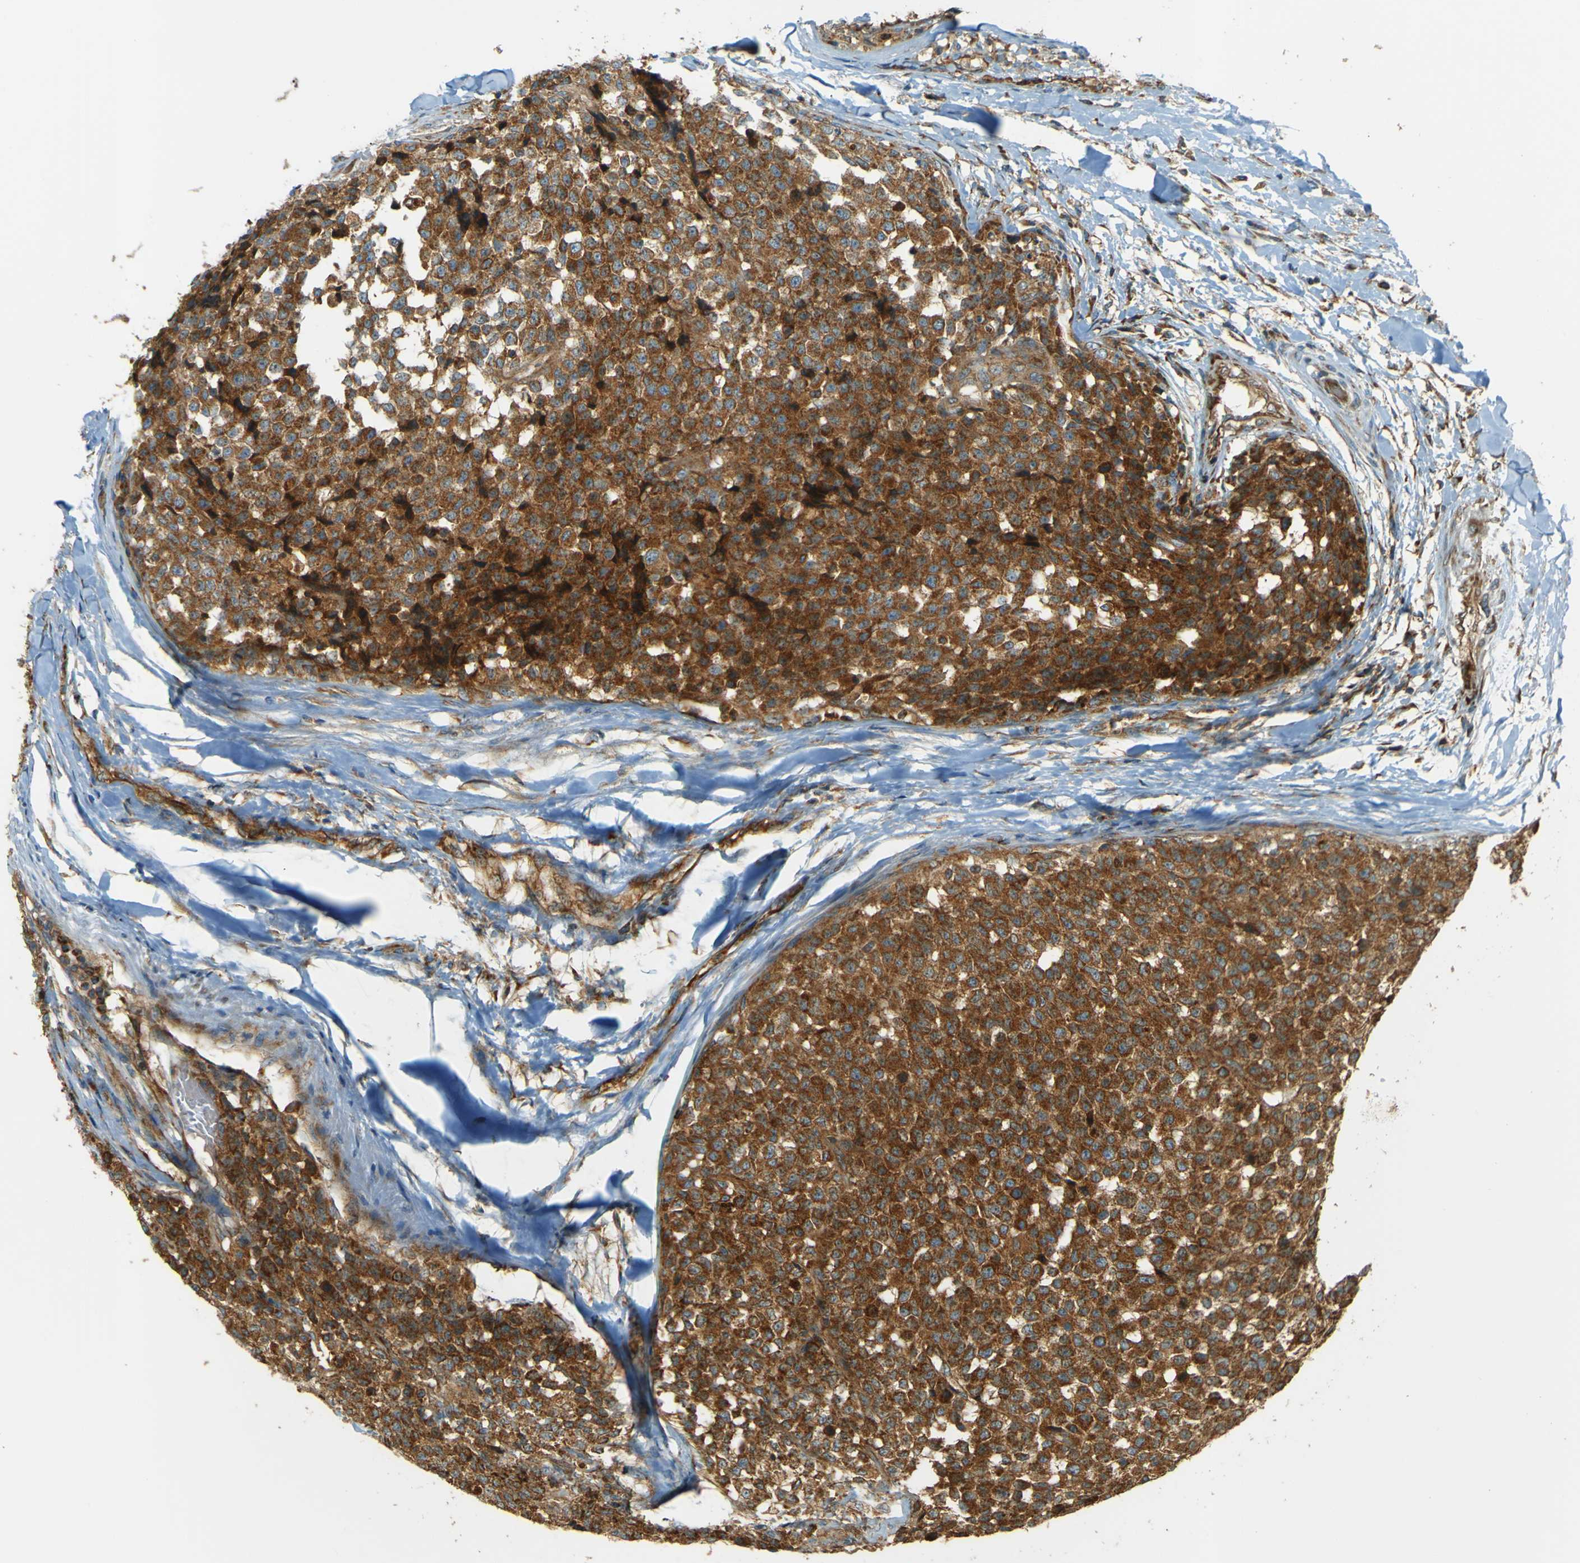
{"staining": {"intensity": "strong", "quantity": ">75%", "location": "cytoplasmic/membranous"}, "tissue": "testis cancer", "cell_type": "Tumor cells", "image_type": "cancer", "snomed": [{"axis": "morphology", "description": "Seminoma, NOS"}, {"axis": "topography", "description": "Testis"}], "caption": "A brown stain labels strong cytoplasmic/membranous expression of a protein in human testis cancer (seminoma) tumor cells. The protein is stained brown, and the nuclei are stained in blue (DAB IHC with brightfield microscopy, high magnification).", "gene": "DNAJC5", "patient": {"sex": "male", "age": 59}}